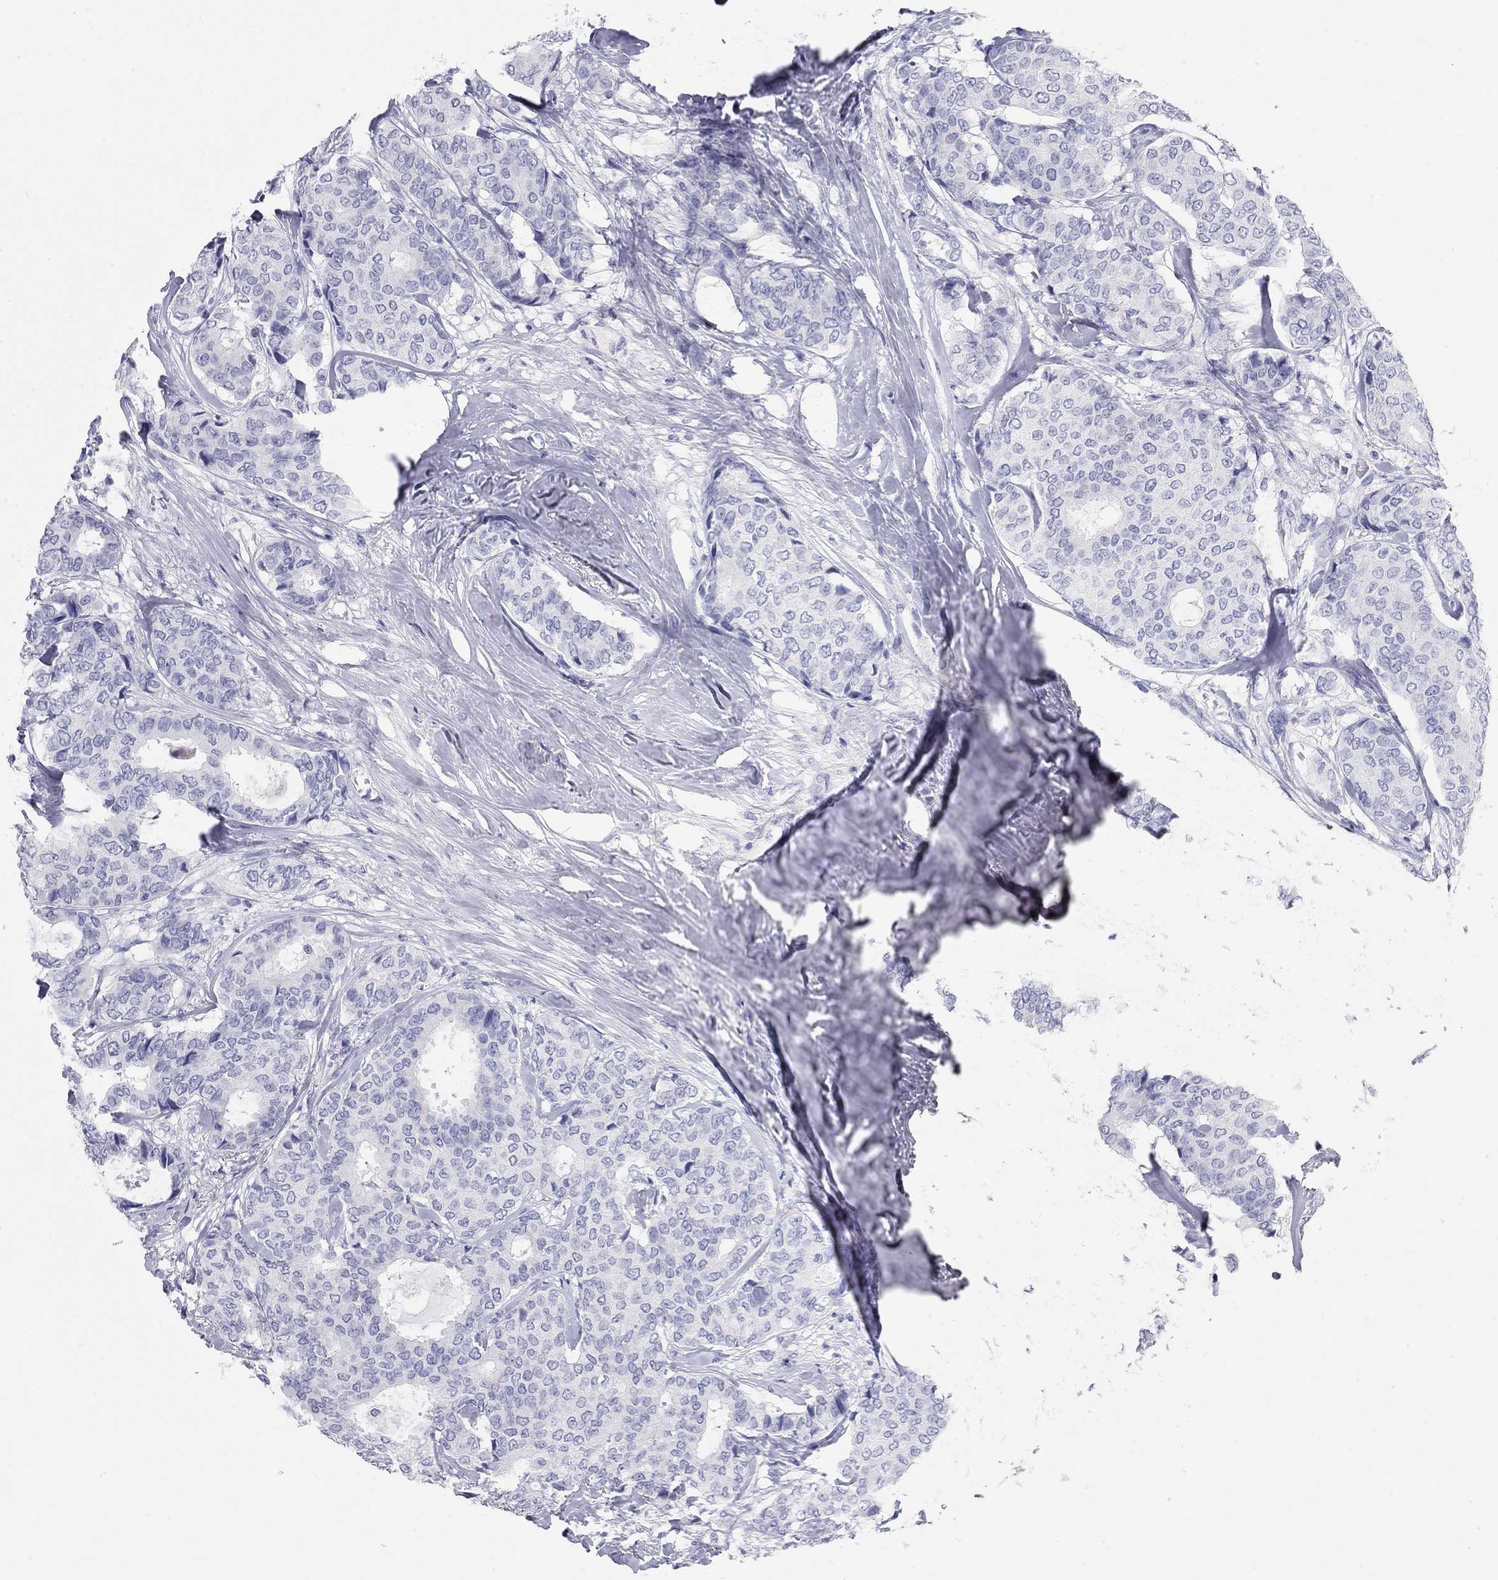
{"staining": {"intensity": "negative", "quantity": "none", "location": "none"}, "tissue": "breast cancer", "cell_type": "Tumor cells", "image_type": "cancer", "snomed": [{"axis": "morphology", "description": "Duct carcinoma"}, {"axis": "topography", "description": "Breast"}], "caption": "Tumor cells are negative for protein expression in human invasive ductal carcinoma (breast). (DAB immunohistochemistry, high magnification).", "gene": "PHOX2B", "patient": {"sex": "female", "age": 75}}